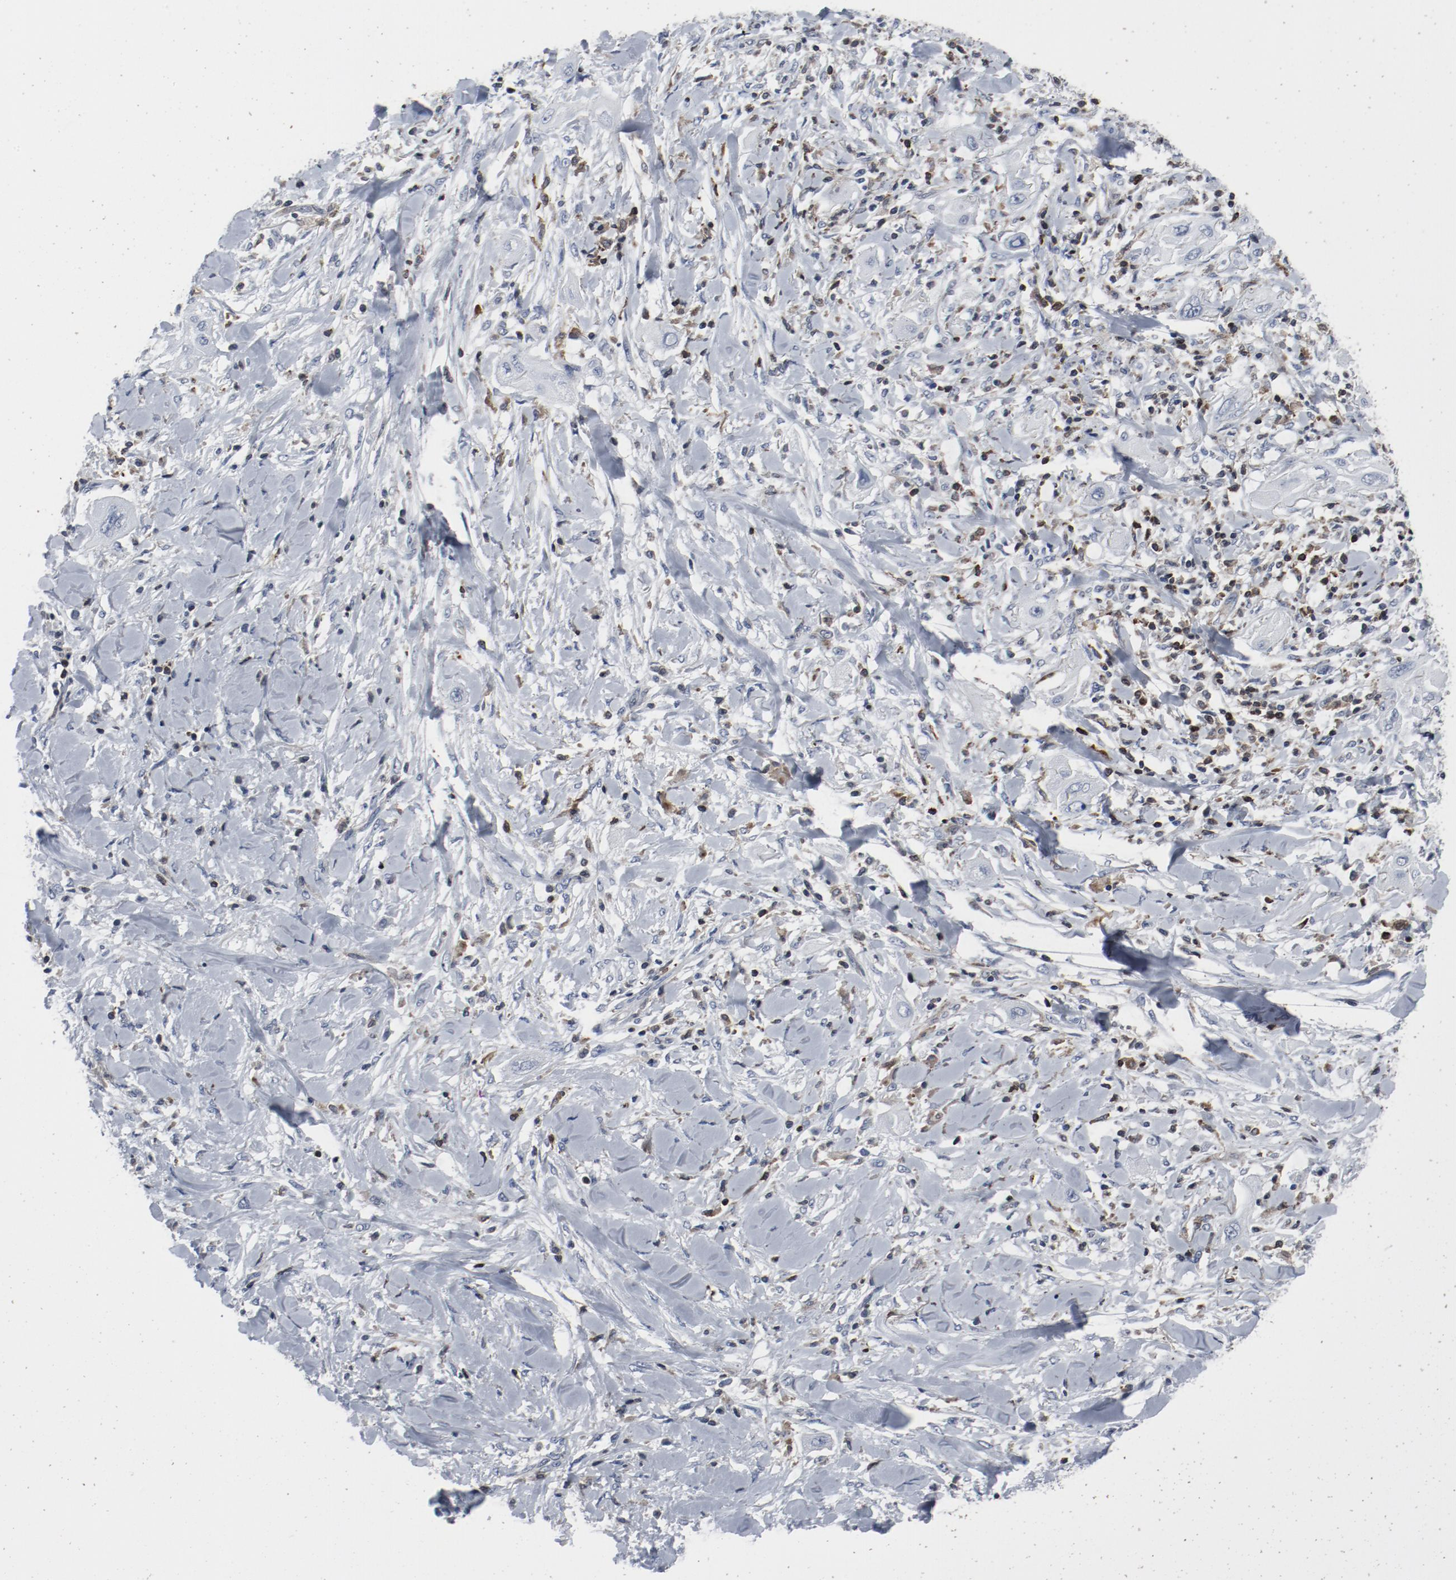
{"staining": {"intensity": "negative", "quantity": "none", "location": "none"}, "tissue": "lung cancer", "cell_type": "Tumor cells", "image_type": "cancer", "snomed": [{"axis": "morphology", "description": "Squamous cell carcinoma, NOS"}, {"axis": "topography", "description": "Lung"}], "caption": "A high-resolution histopathology image shows immunohistochemistry staining of lung cancer (squamous cell carcinoma), which exhibits no significant staining in tumor cells.", "gene": "LCP2", "patient": {"sex": "female", "age": 47}}